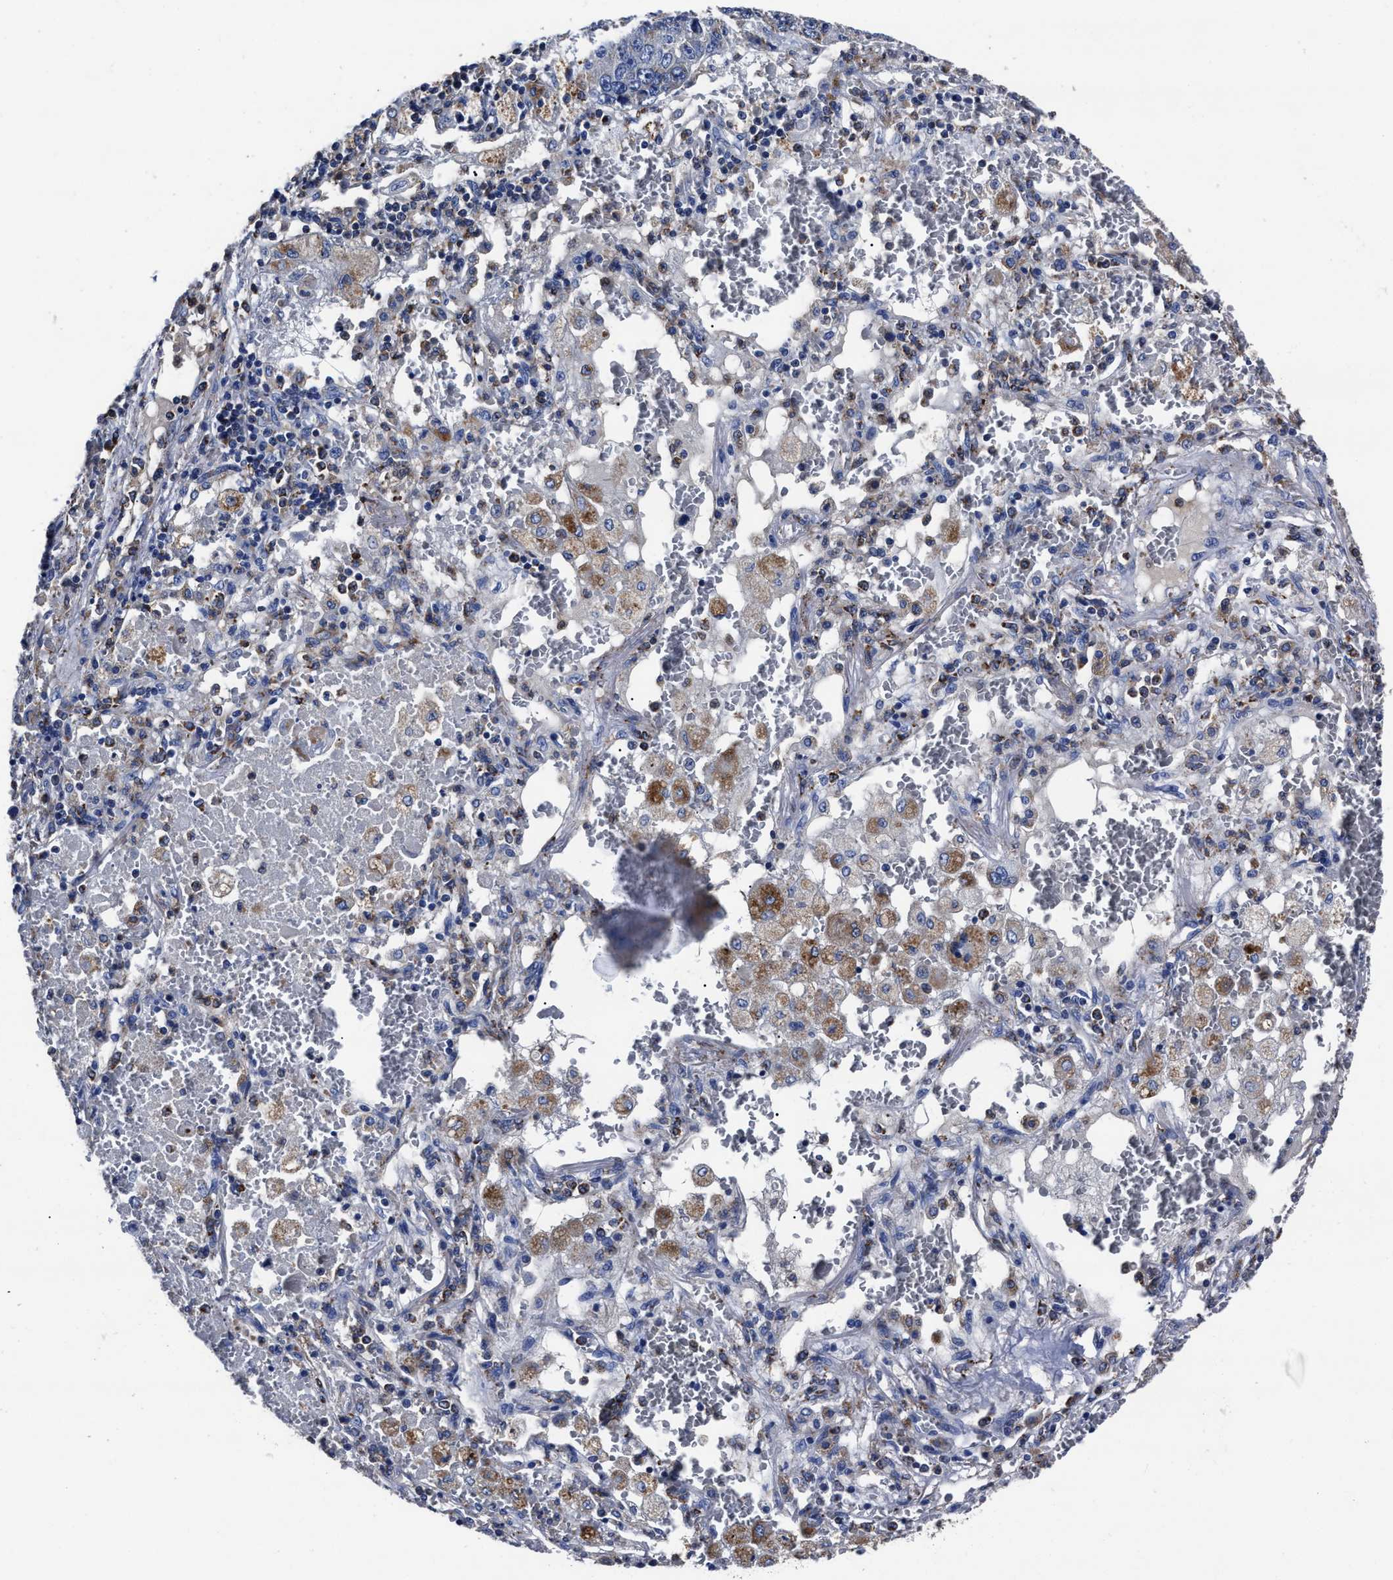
{"staining": {"intensity": "negative", "quantity": "none", "location": "none"}, "tissue": "lung cancer", "cell_type": "Tumor cells", "image_type": "cancer", "snomed": [{"axis": "morphology", "description": "Squamous cell carcinoma, NOS"}, {"axis": "topography", "description": "Lung"}], "caption": "This is an immunohistochemistry (IHC) micrograph of human lung cancer (squamous cell carcinoma). There is no expression in tumor cells.", "gene": "LAMTOR4", "patient": {"sex": "male", "age": 61}}